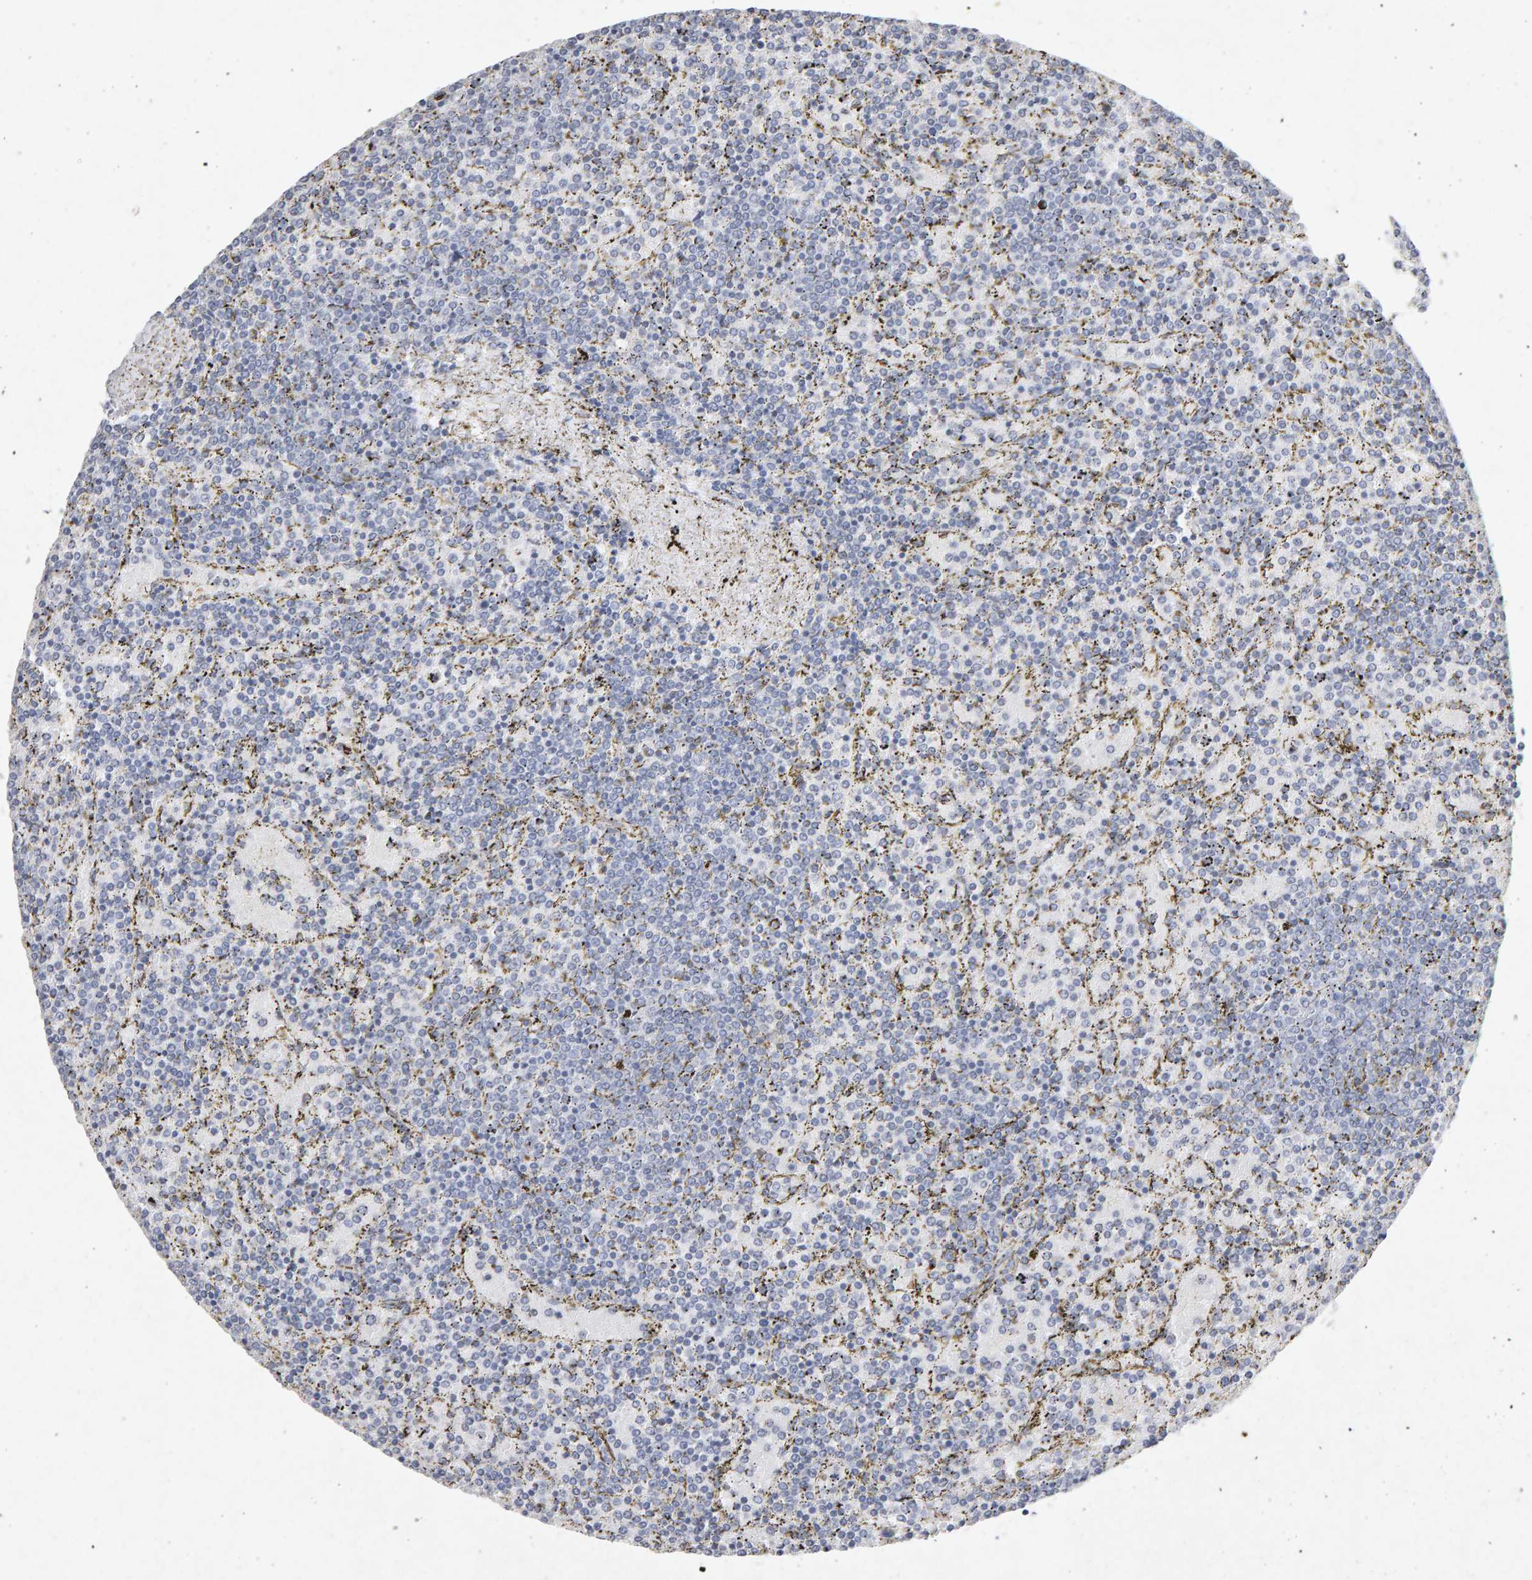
{"staining": {"intensity": "negative", "quantity": "none", "location": "none"}, "tissue": "lymphoma", "cell_type": "Tumor cells", "image_type": "cancer", "snomed": [{"axis": "morphology", "description": "Malignant lymphoma, non-Hodgkin's type, Low grade"}, {"axis": "topography", "description": "Spleen"}], "caption": "An IHC photomicrograph of lymphoma is shown. There is no staining in tumor cells of lymphoma.", "gene": "PTPRM", "patient": {"sex": "female", "age": 77}}